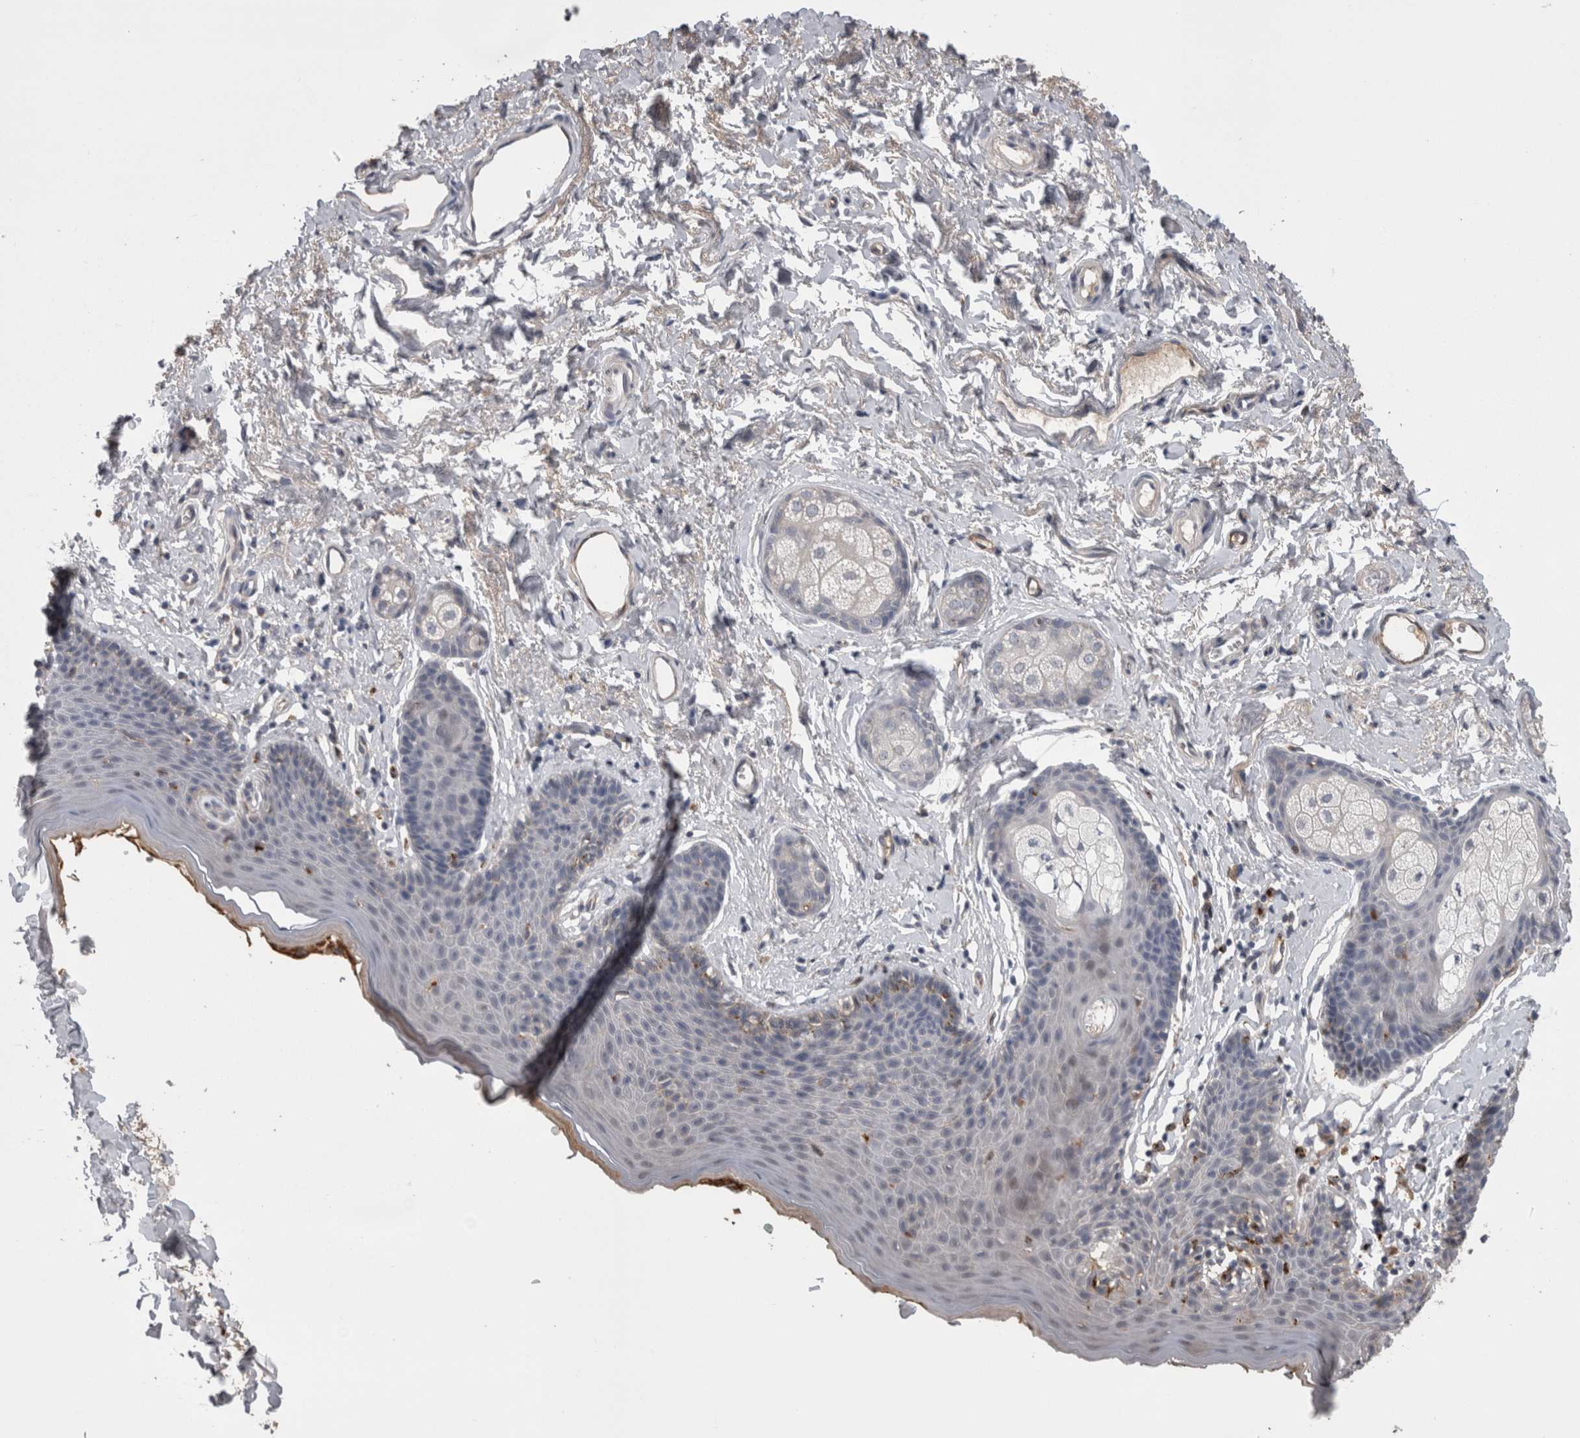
{"staining": {"intensity": "weak", "quantity": "<25%", "location": "cytoplasmic/membranous"}, "tissue": "skin", "cell_type": "Epidermal cells", "image_type": "normal", "snomed": [{"axis": "morphology", "description": "Normal tissue, NOS"}, {"axis": "topography", "description": "Vulva"}], "caption": "Immunohistochemistry (IHC) photomicrograph of benign skin: skin stained with DAB (3,3'-diaminobenzidine) reveals no significant protein expression in epidermal cells.", "gene": "STC1", "patient": {"sex": "female", "age": 66}}